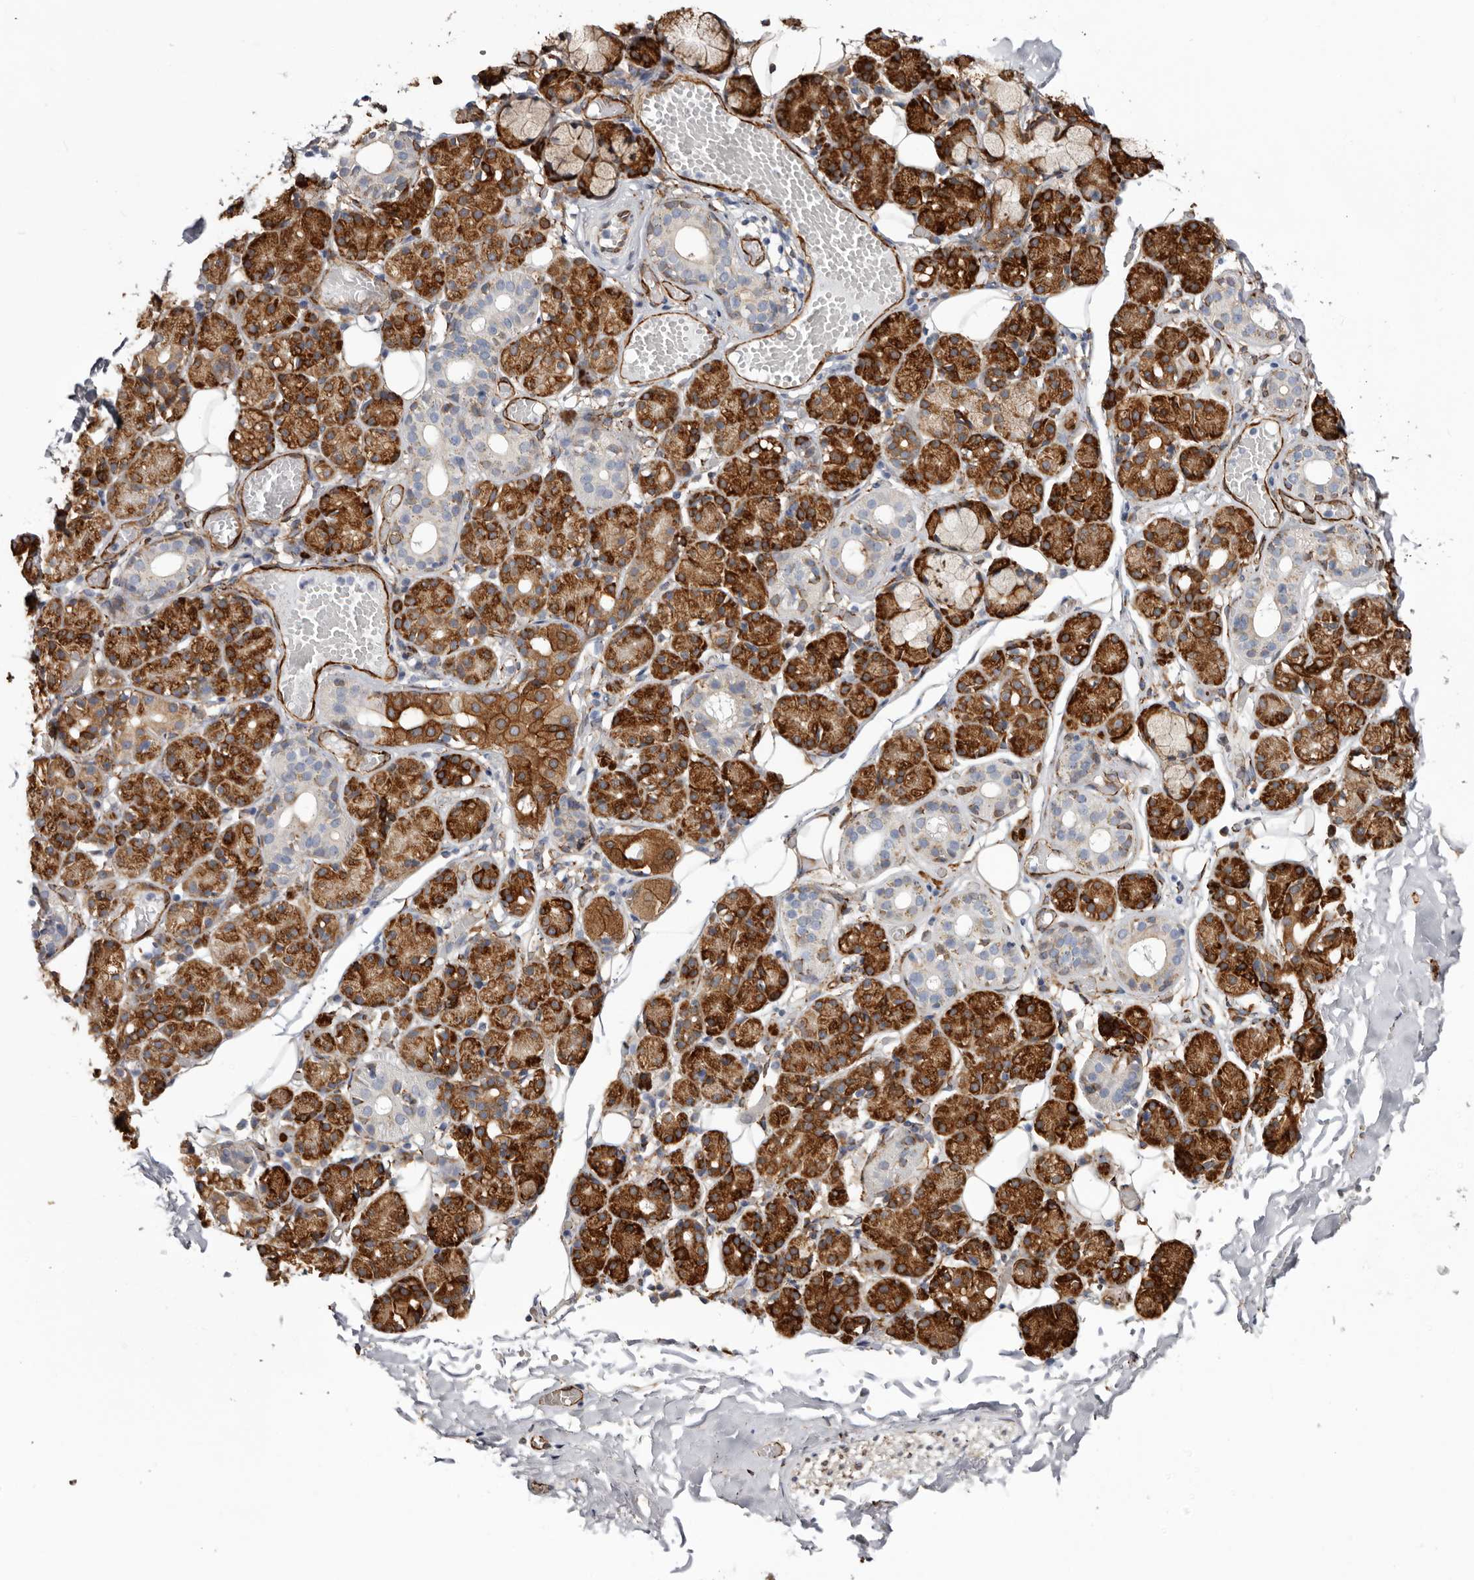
{"staining": {"intensity": "strong", "quantity": ">75%", "location": "cytoplasmic/membranous"}, "tissue": "salivary gland", "cell_type": "Glandular cells", "image_type": "normal", "snomed": [{"axis": "morphology", "description": "Normal tissue, NOS"}, {"axis": "topography", "description": "Salivary gland"}], "caption": "A photomicrograph of salivary gland stained for a protein reveals strong cytoplasmic/membranous brown staining in glandular cells.", "gene": "SEMA3E", "patient": {"sex": "male", "age": 63}}